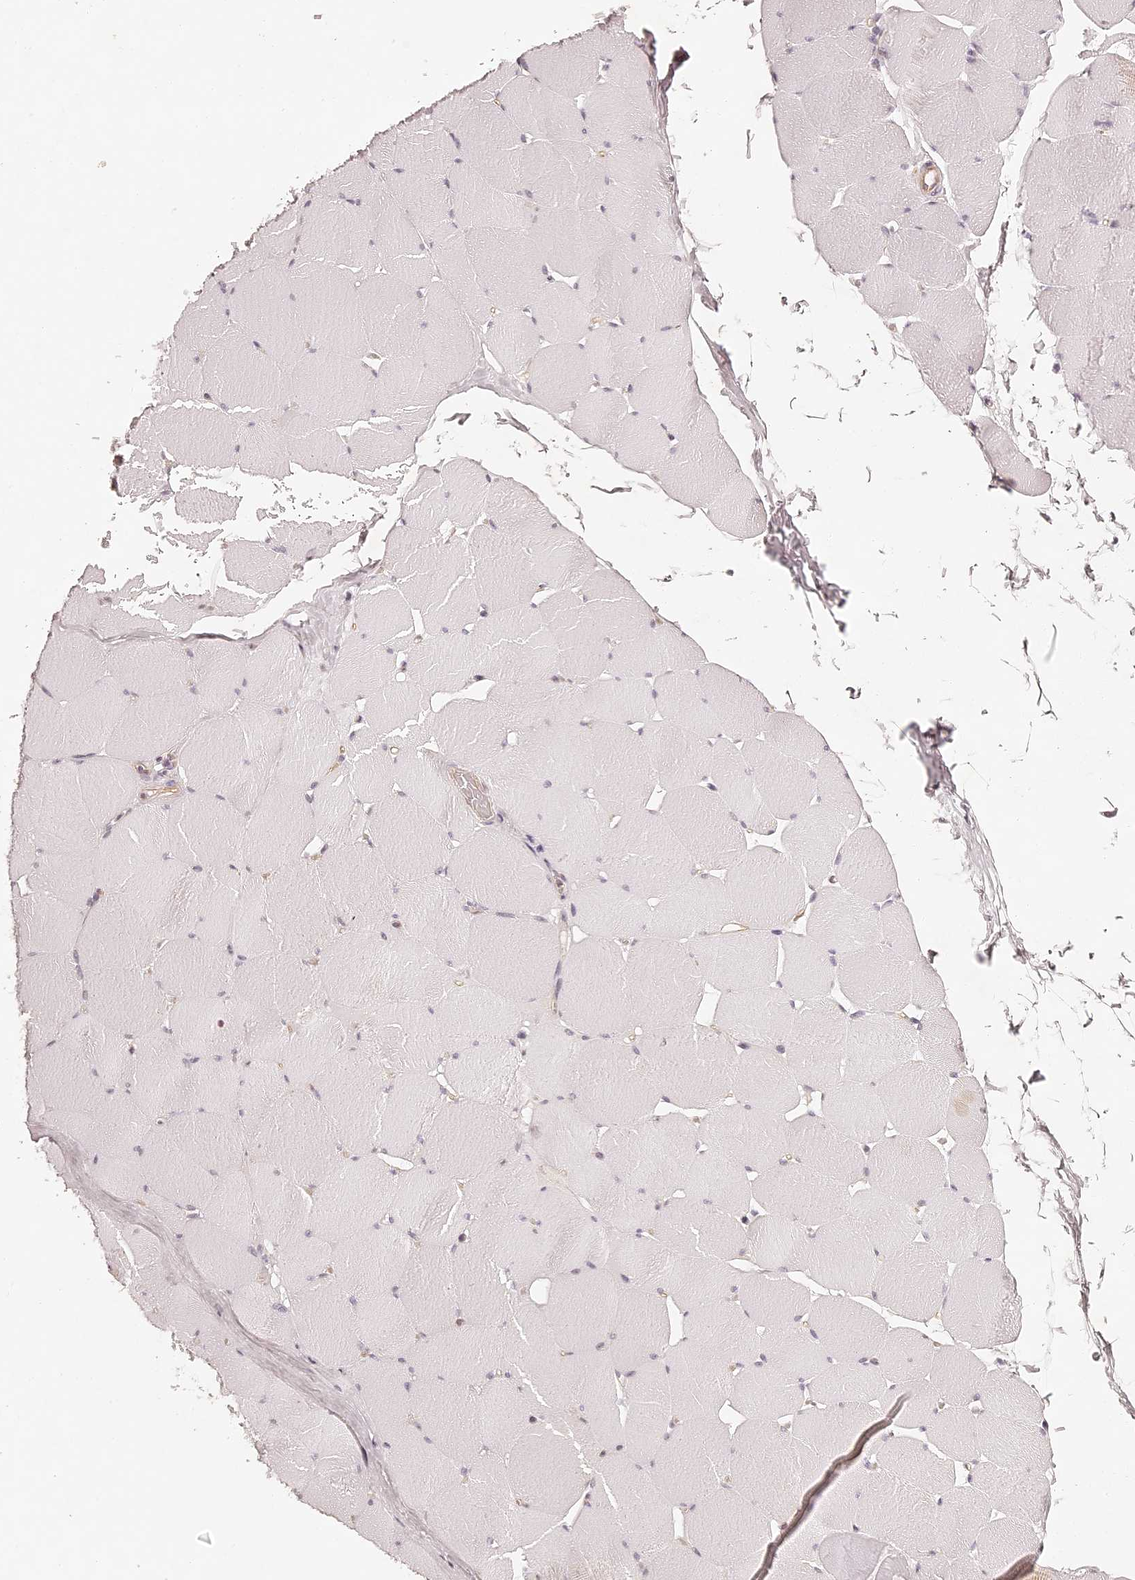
{"staining": {"intensity": "negative", "quantity": "none", "location": "none"}, "tissue": "skeletal muscle", "cell_type": "Myocytes", "image_type": "normal", "snomed": [{"axis": "morphology", "description": "Normal tissue, NOS"}, {"axis": "topography", "description": "Skeletal muscle"}], "caption": "IHC of normal human skeletal muscle shows no expression in myocytes.", "gene": "ELAPOR1", "patient": {"sex": "male", "age": 62}}